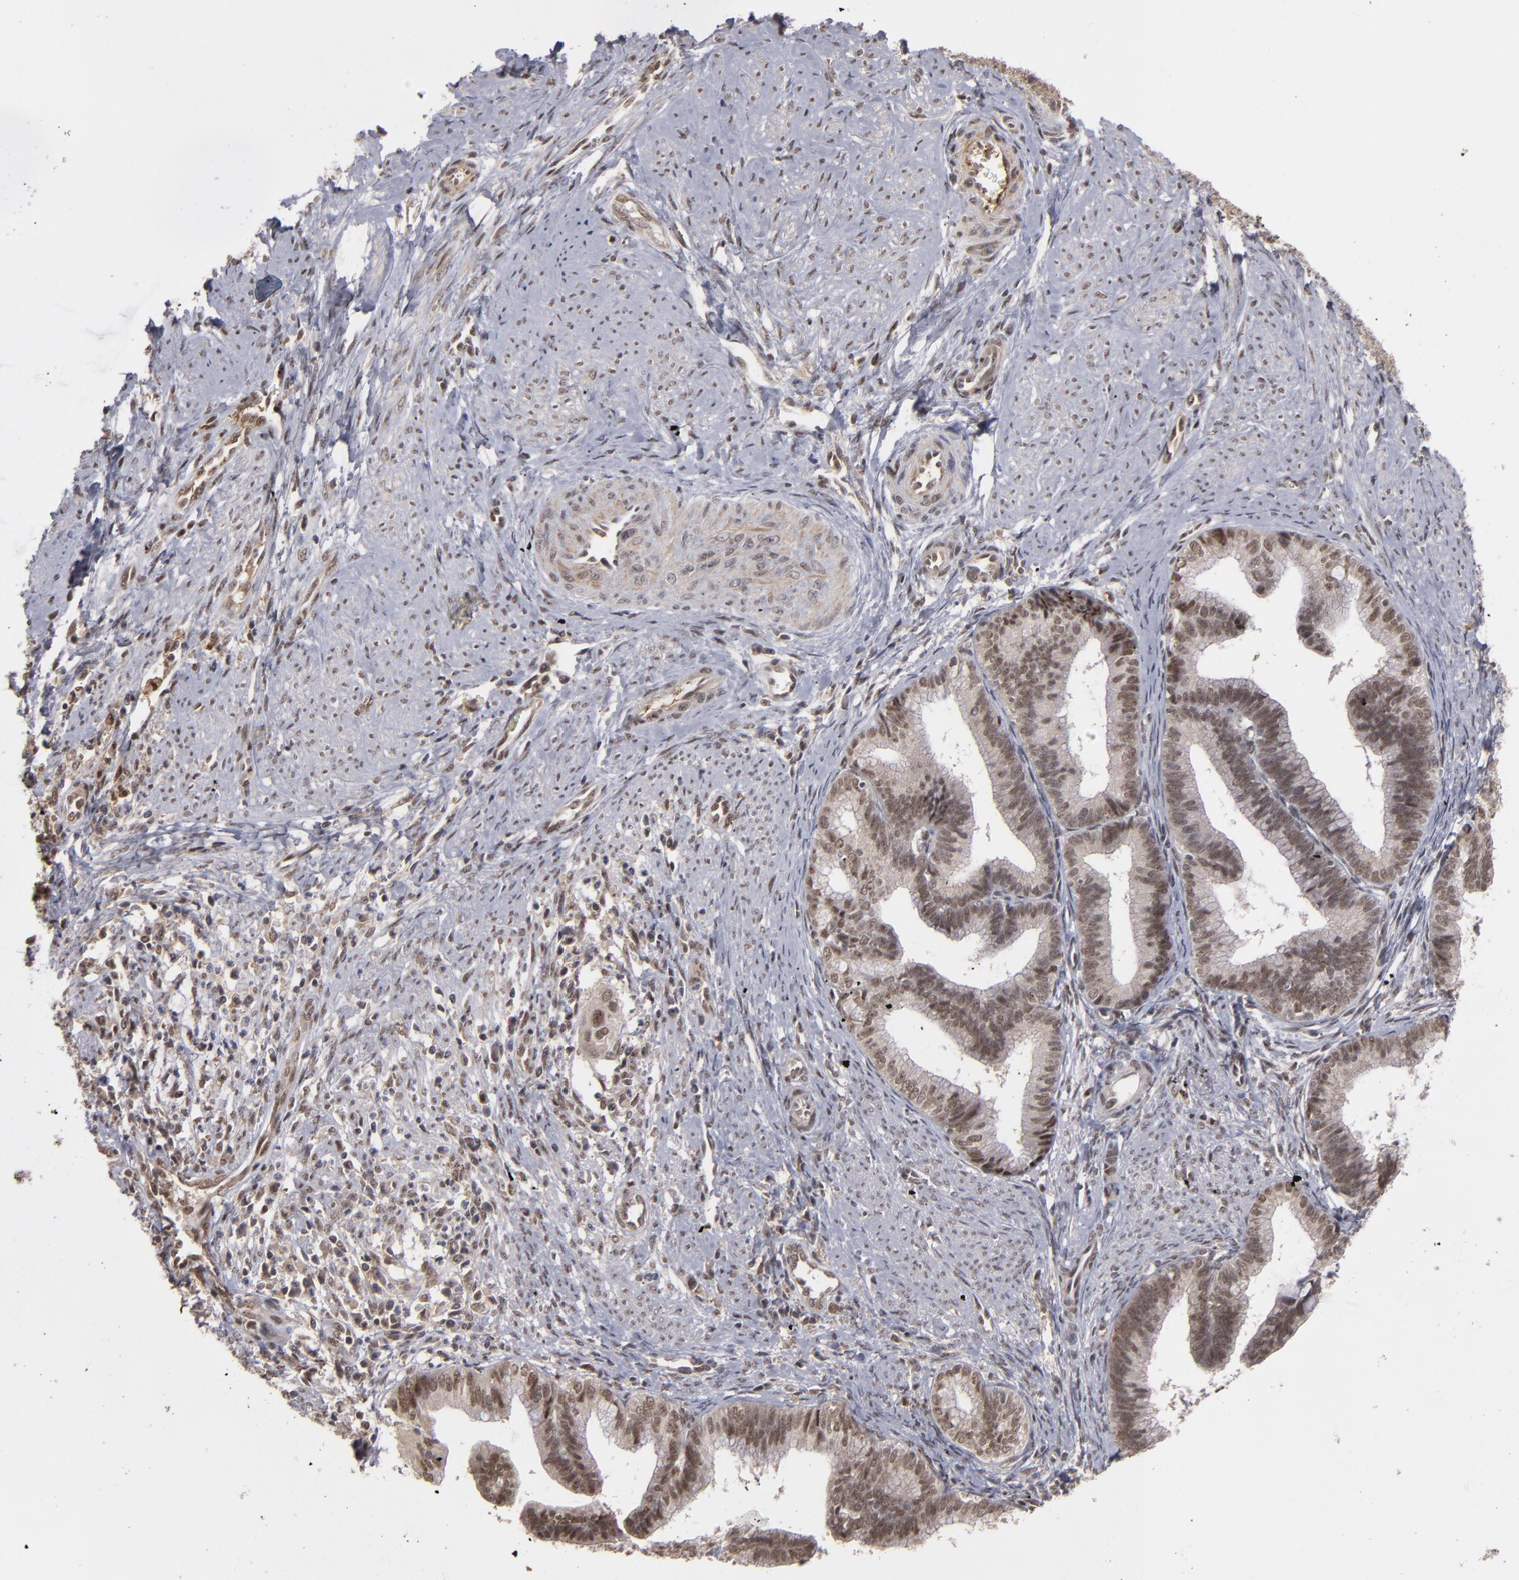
{"staining": {"intensity": "weak", "quantity": ">75%", "location": "nuclear"}, "tissue": "cervical cancer", "cell_type": "Tumor cells", "image_type": "cancer", "snomed": [{"axis": "morphology", "description": "Adenocarcinoma, NOS"}, {"axis": "topography", "description": "Cervix"}], "caption": "Human cervical adenocarcinoma stained for a protein (brown) shows weak nuclear positive expression in about >75% of tumor cells.", "gene": "ZNF234", "patient": {"sex": "female", "age": 36}}